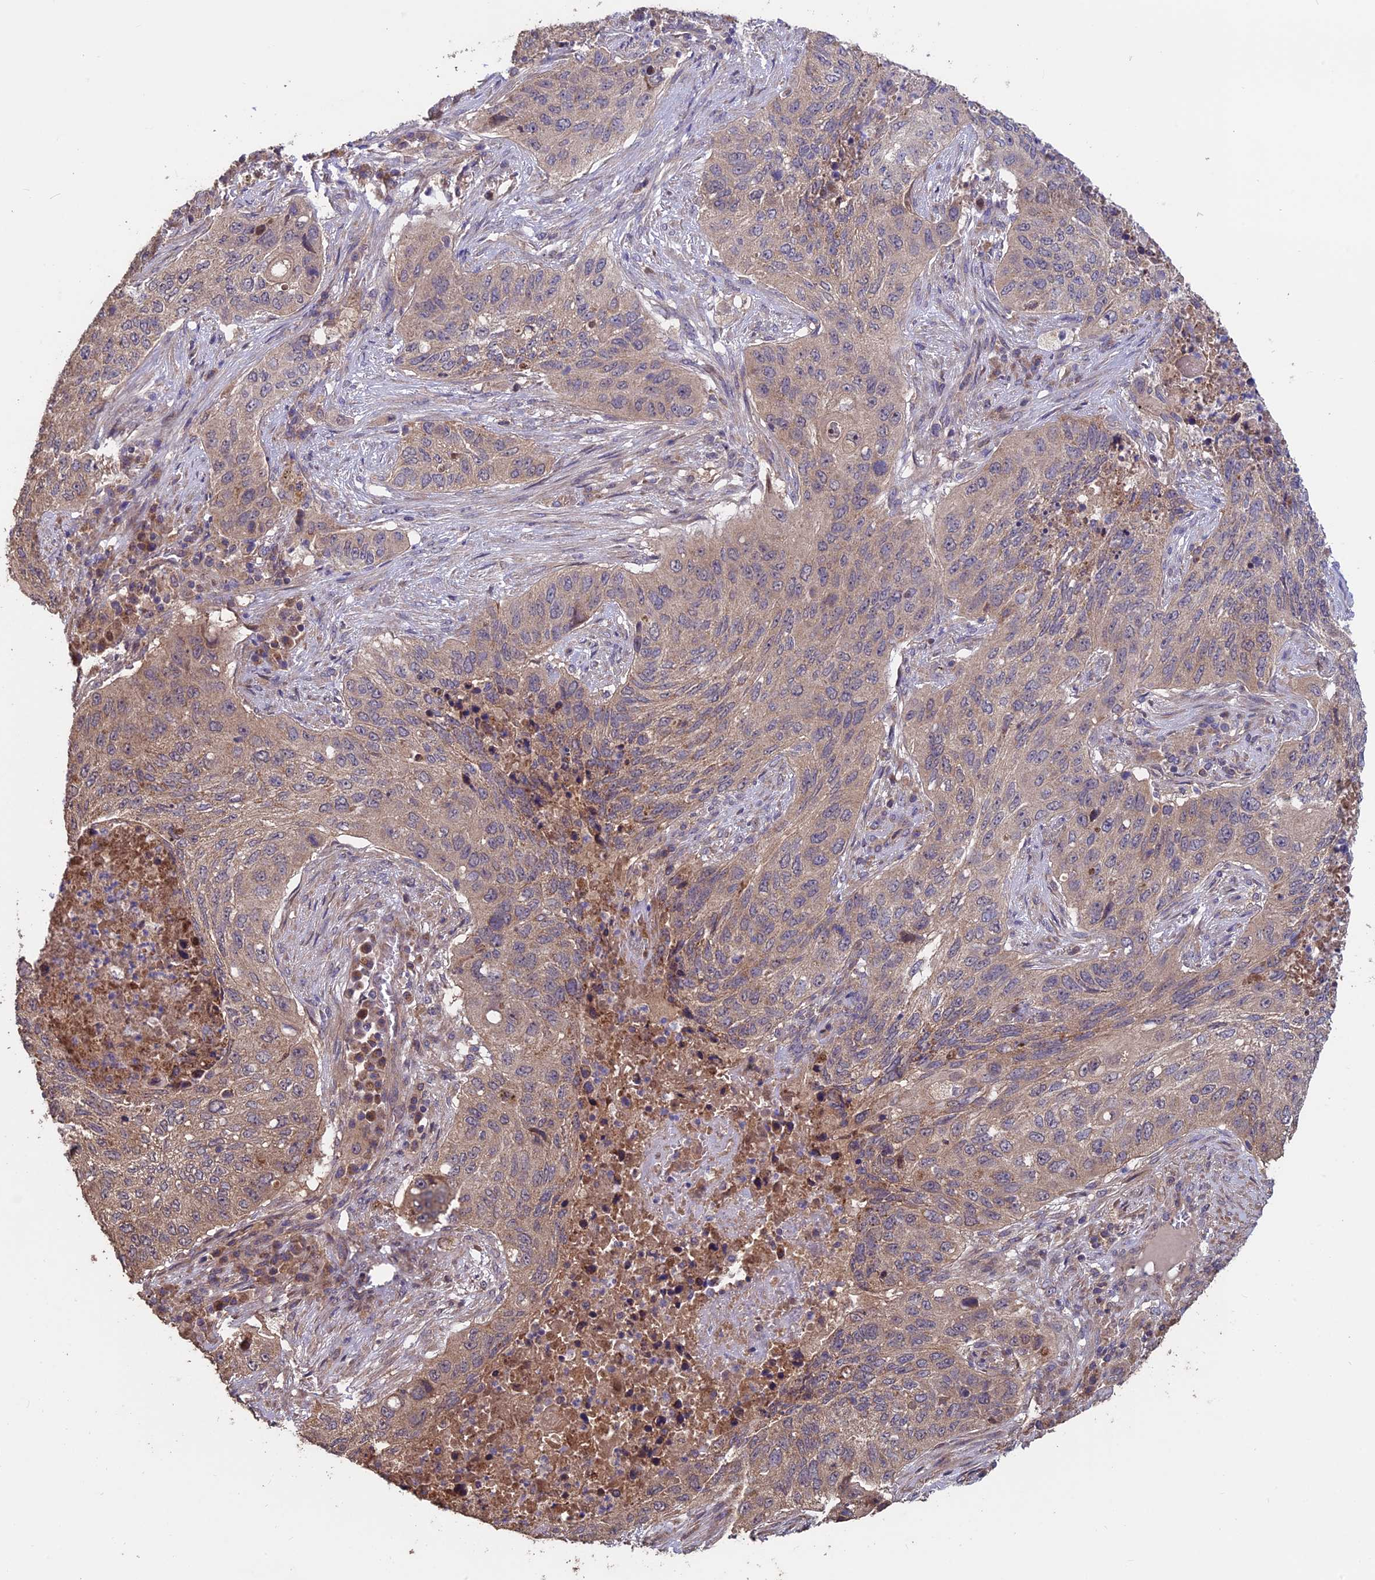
{"staining": {"intensity": "weak", "quantity": ">75%", "location": "cytoplasmic/membranous"}, "tissue": "lung cancer", "cell_type": "Tumor cells", "image_type": "cancer", "snomed": [{"axis": "morphology", "description": "Squamous cell carcinoma, NOS"}, {"axis": "topography", "description": "Lung"}], "caption": "Lung cancer (squamous cell carcinoma) stained for a protein (brown) exhibits weak cytoplasmic/membranous positive expression in approximately >75% of tumor cells.", "gene": "SHISA5", "patient": {"sex": "female", "age": 63}}